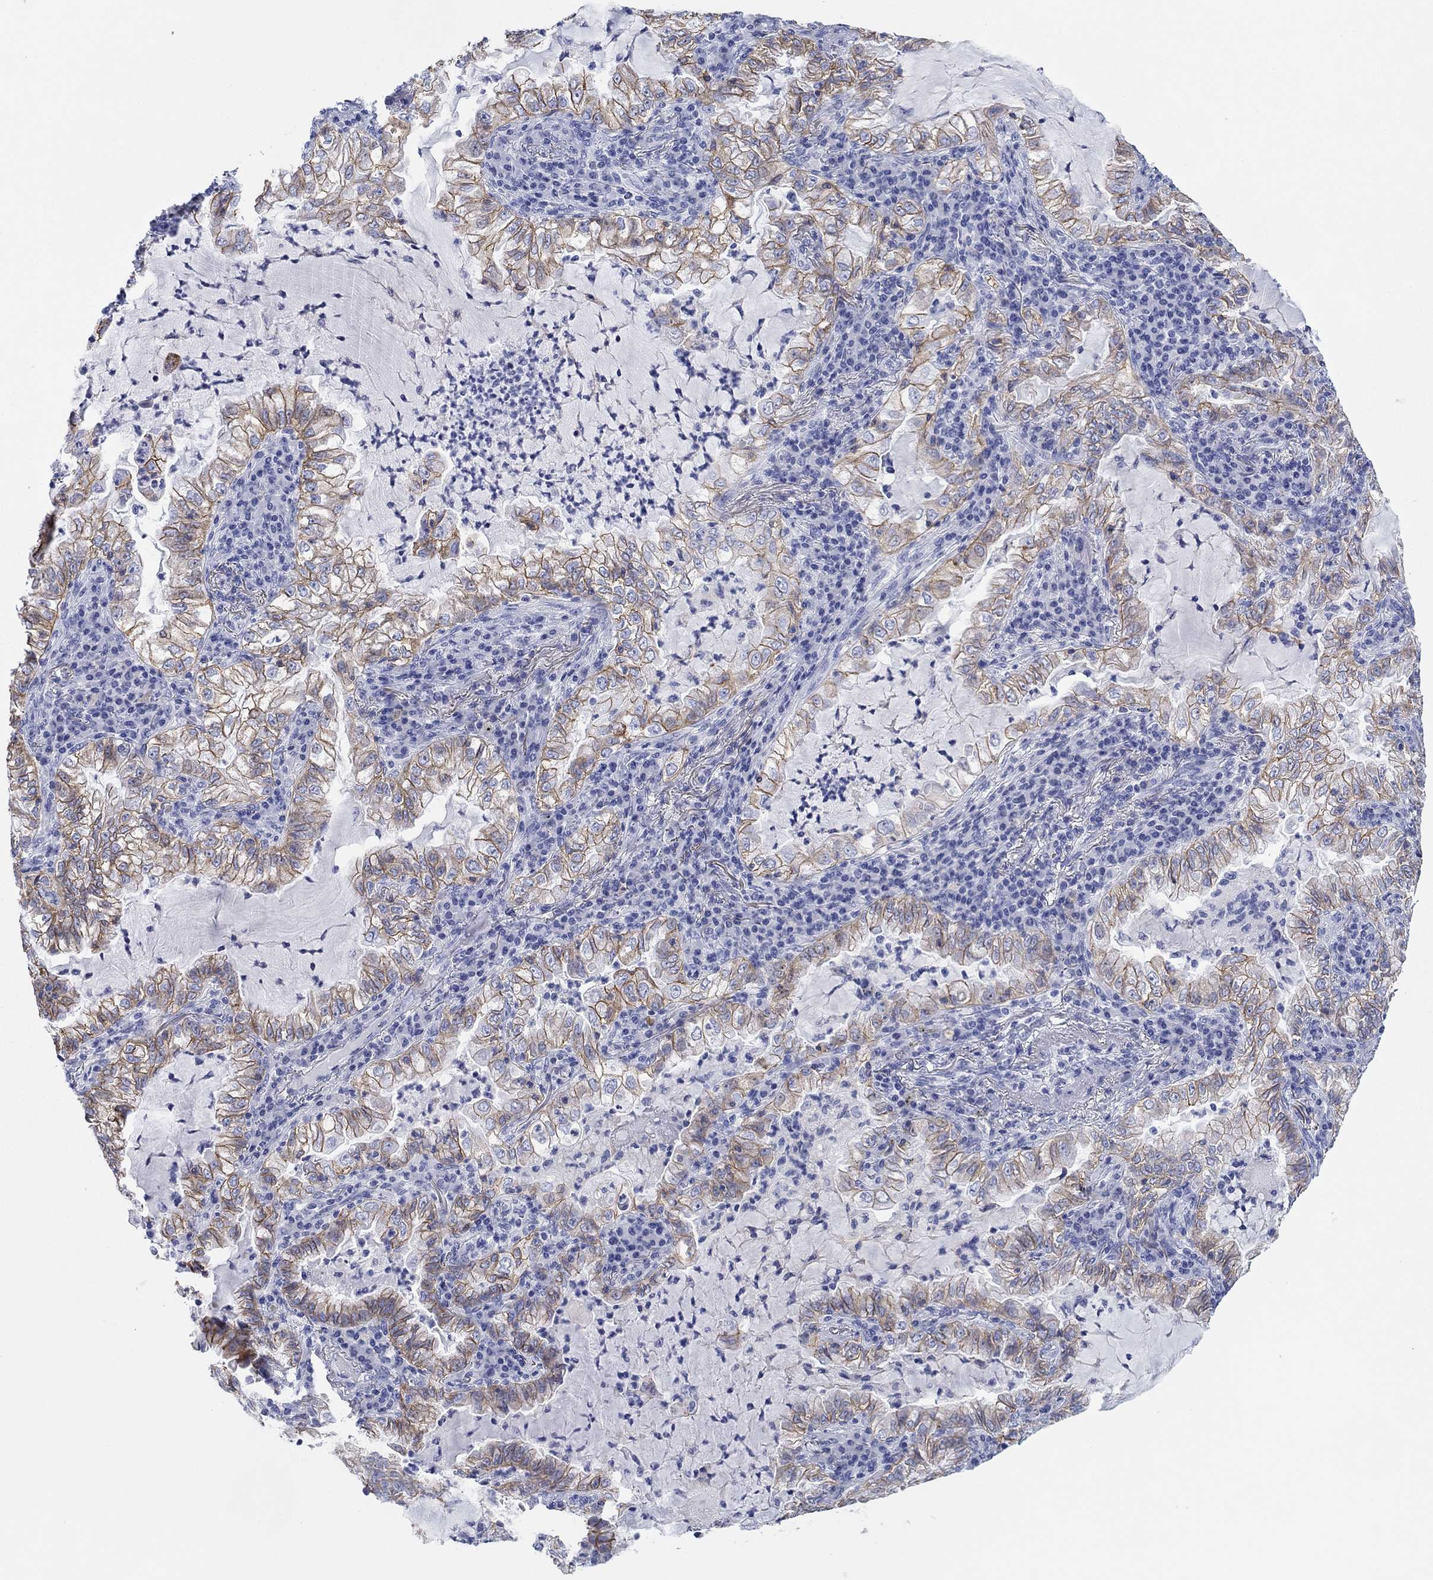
{"staining": {"intensity": "moderate", "quantity": ">75%", "location": "cytoplasmic/membranous"}, "tissue": "lung cancer", "cell_type": "Tumor cells", "image_type": "cancer", "snomed": [{"axis": "morphology", "description": "Adenocarcinoma, NOS"}, {"axis": "topography", "description": "Lung"}], "caption": "A high-resolution image shows immunohistochemistry staining of lung adenocarcinoma, which shows moderate cytoplasmic/membranous staining in approximately >75% of tumor cells. The protein of interest is stained brown, and the nuclei are stained in blue (DAB IHC with brightfield microscopy, high magnification).", "gene": "ATP1B1", "patient": {"sex": "female", "age": 73}}